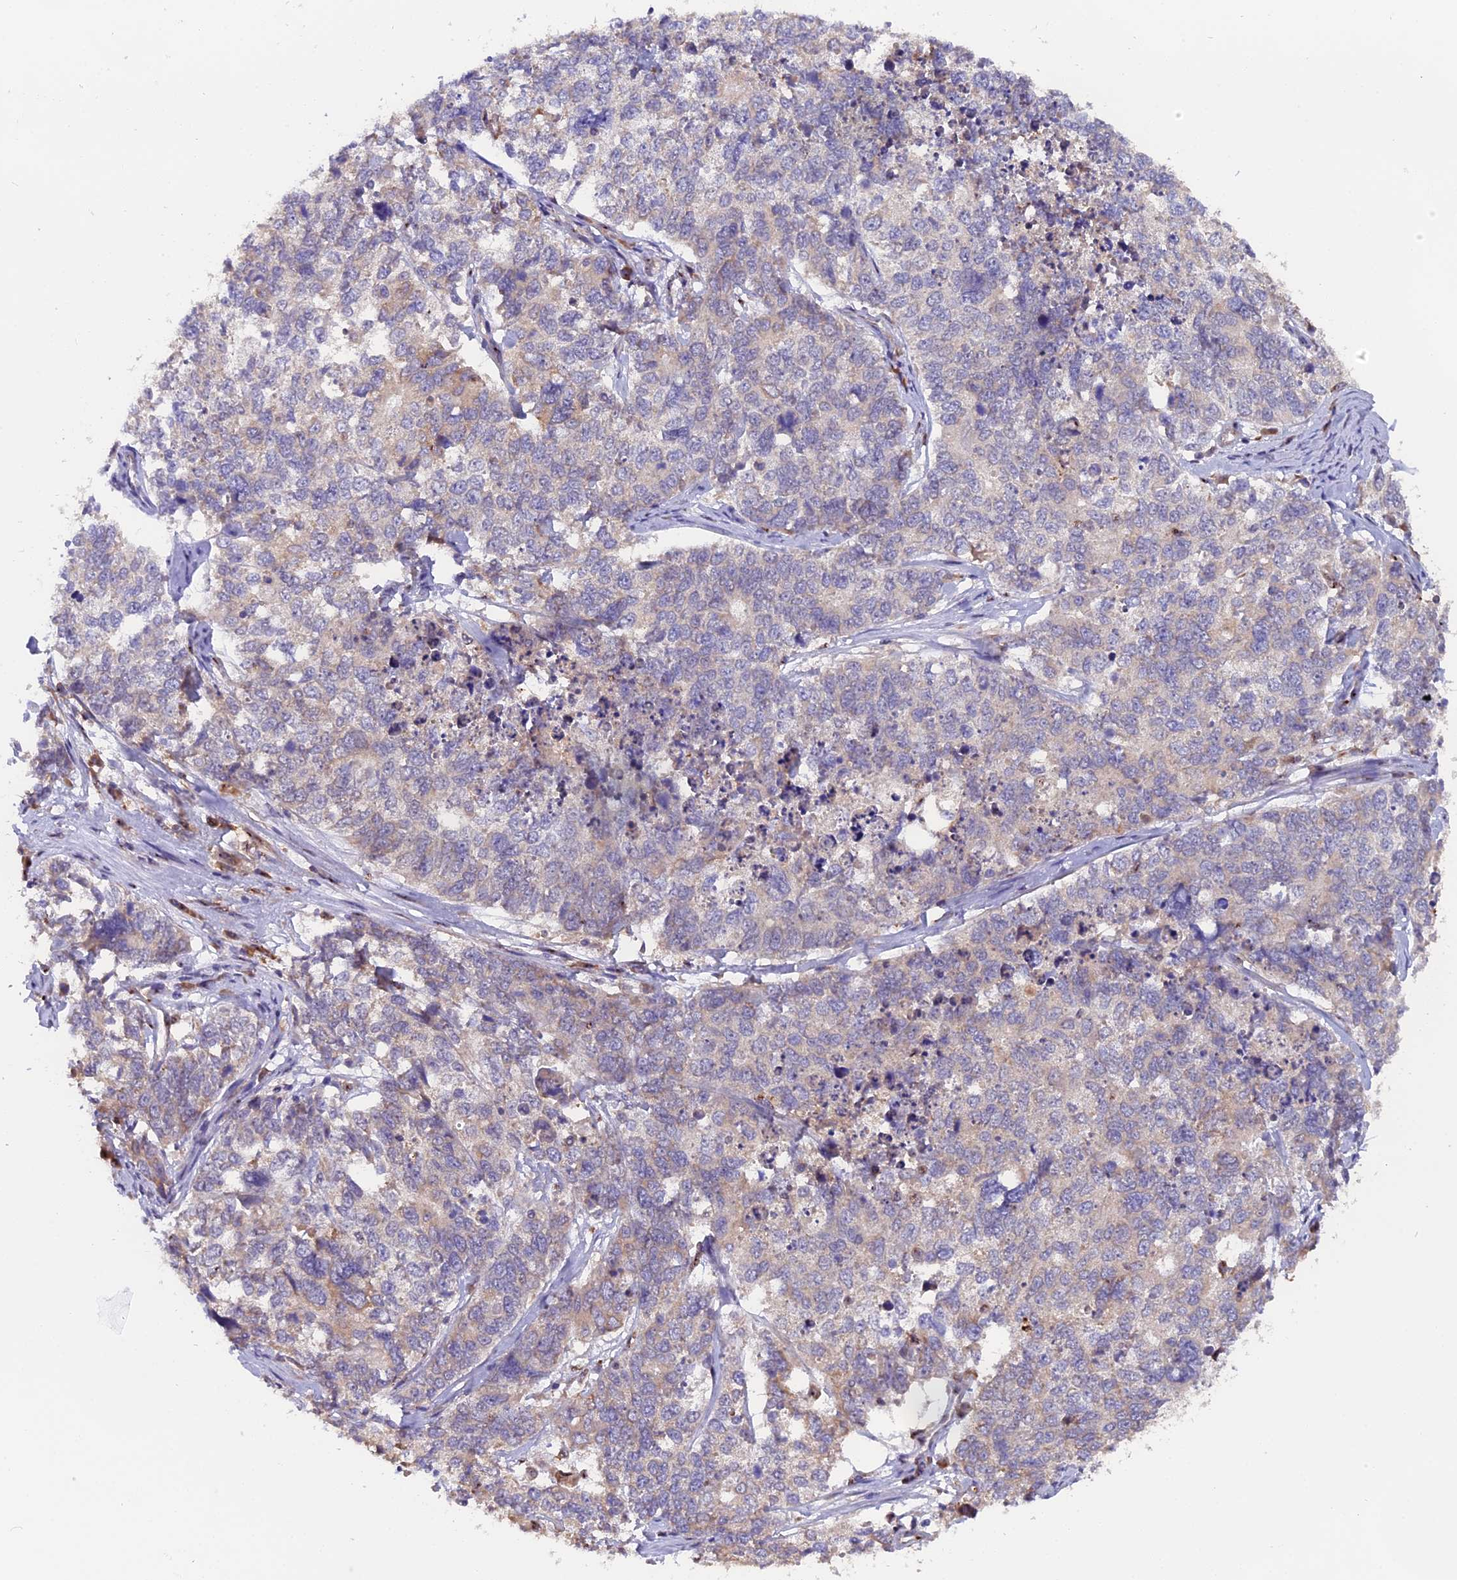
{"staining": {"intensity": "negative", "quantity": "none", "location": "none"}, "tissue": "cervical cancer", "cell_type": "Tumor cells", "image_type": "cancer", "snomed": [{"axis": "morphology", "description": "Squamous cell carcinoma, NOS"}, {"axis": "topography", "description": "Cervix"}], "caption": "DAB (3,3'-diaminobenzidine) immunohistochemical staining of cervical cancer (squamous cell carcinoma) displays no significant staining in tumor cells.", "gene": "FAM118B", "patient": {"sex": "female", "age": 63}}